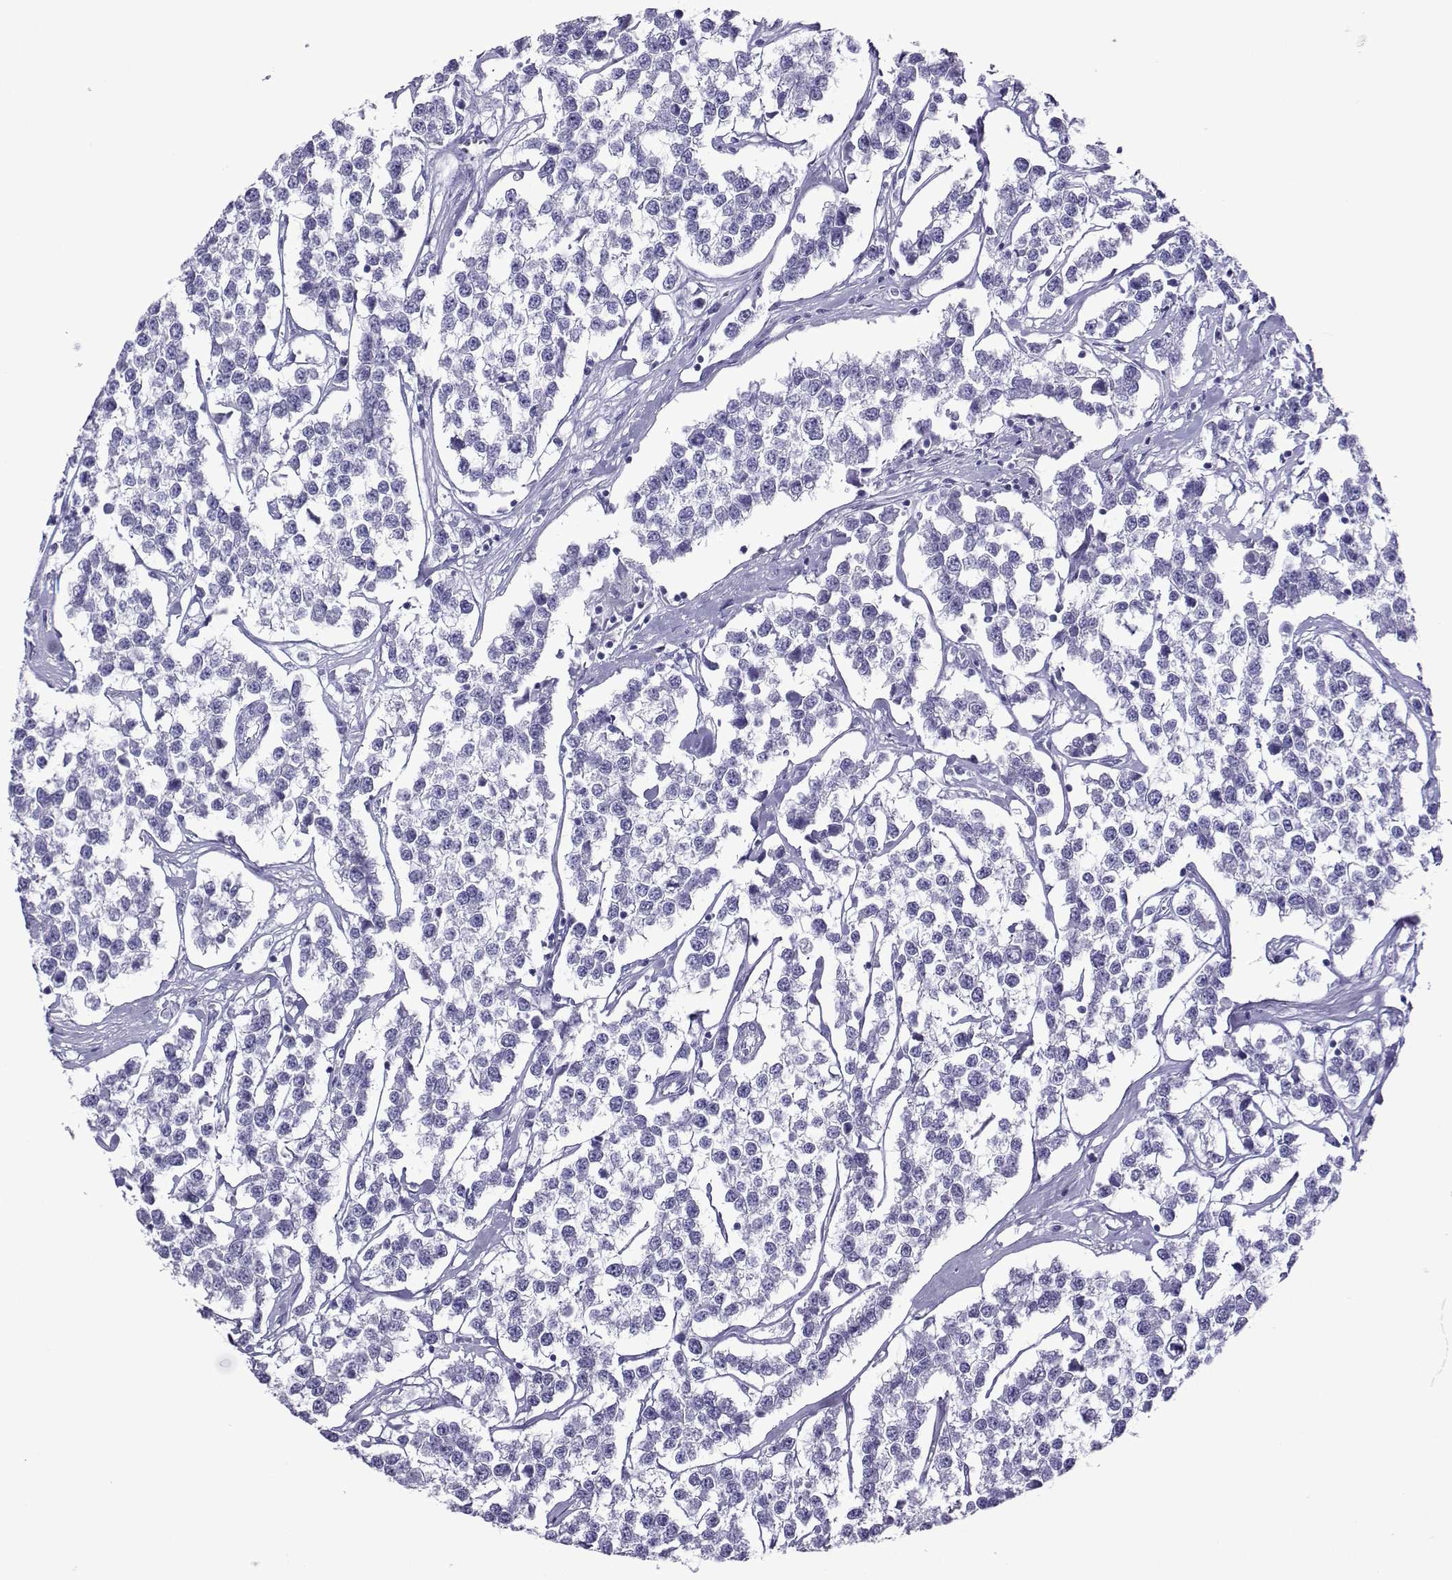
{"staining": {"intensity": "negative", "quantity": "none", "location": "none"}, "tissue": "testis cancer", "cell_type": "Tumor cells", "image_type": "cancer", "snomed": [{"axis": "morphology", "description": "Seminoma, NOS"}, {"axis": "topography", "description": "Testis"}], "caption": "Testis cancer (seminoma) was stained to show a protein in brown. There is no significant staining in tumor cells. The staining was performed using DAB to visualize the protein expression in brown, while the nuclei were stained in blue with hematoxylin (Magnification: 20x).", "gene": "CD109", "patient": {"sex": "male", "age": 59}}